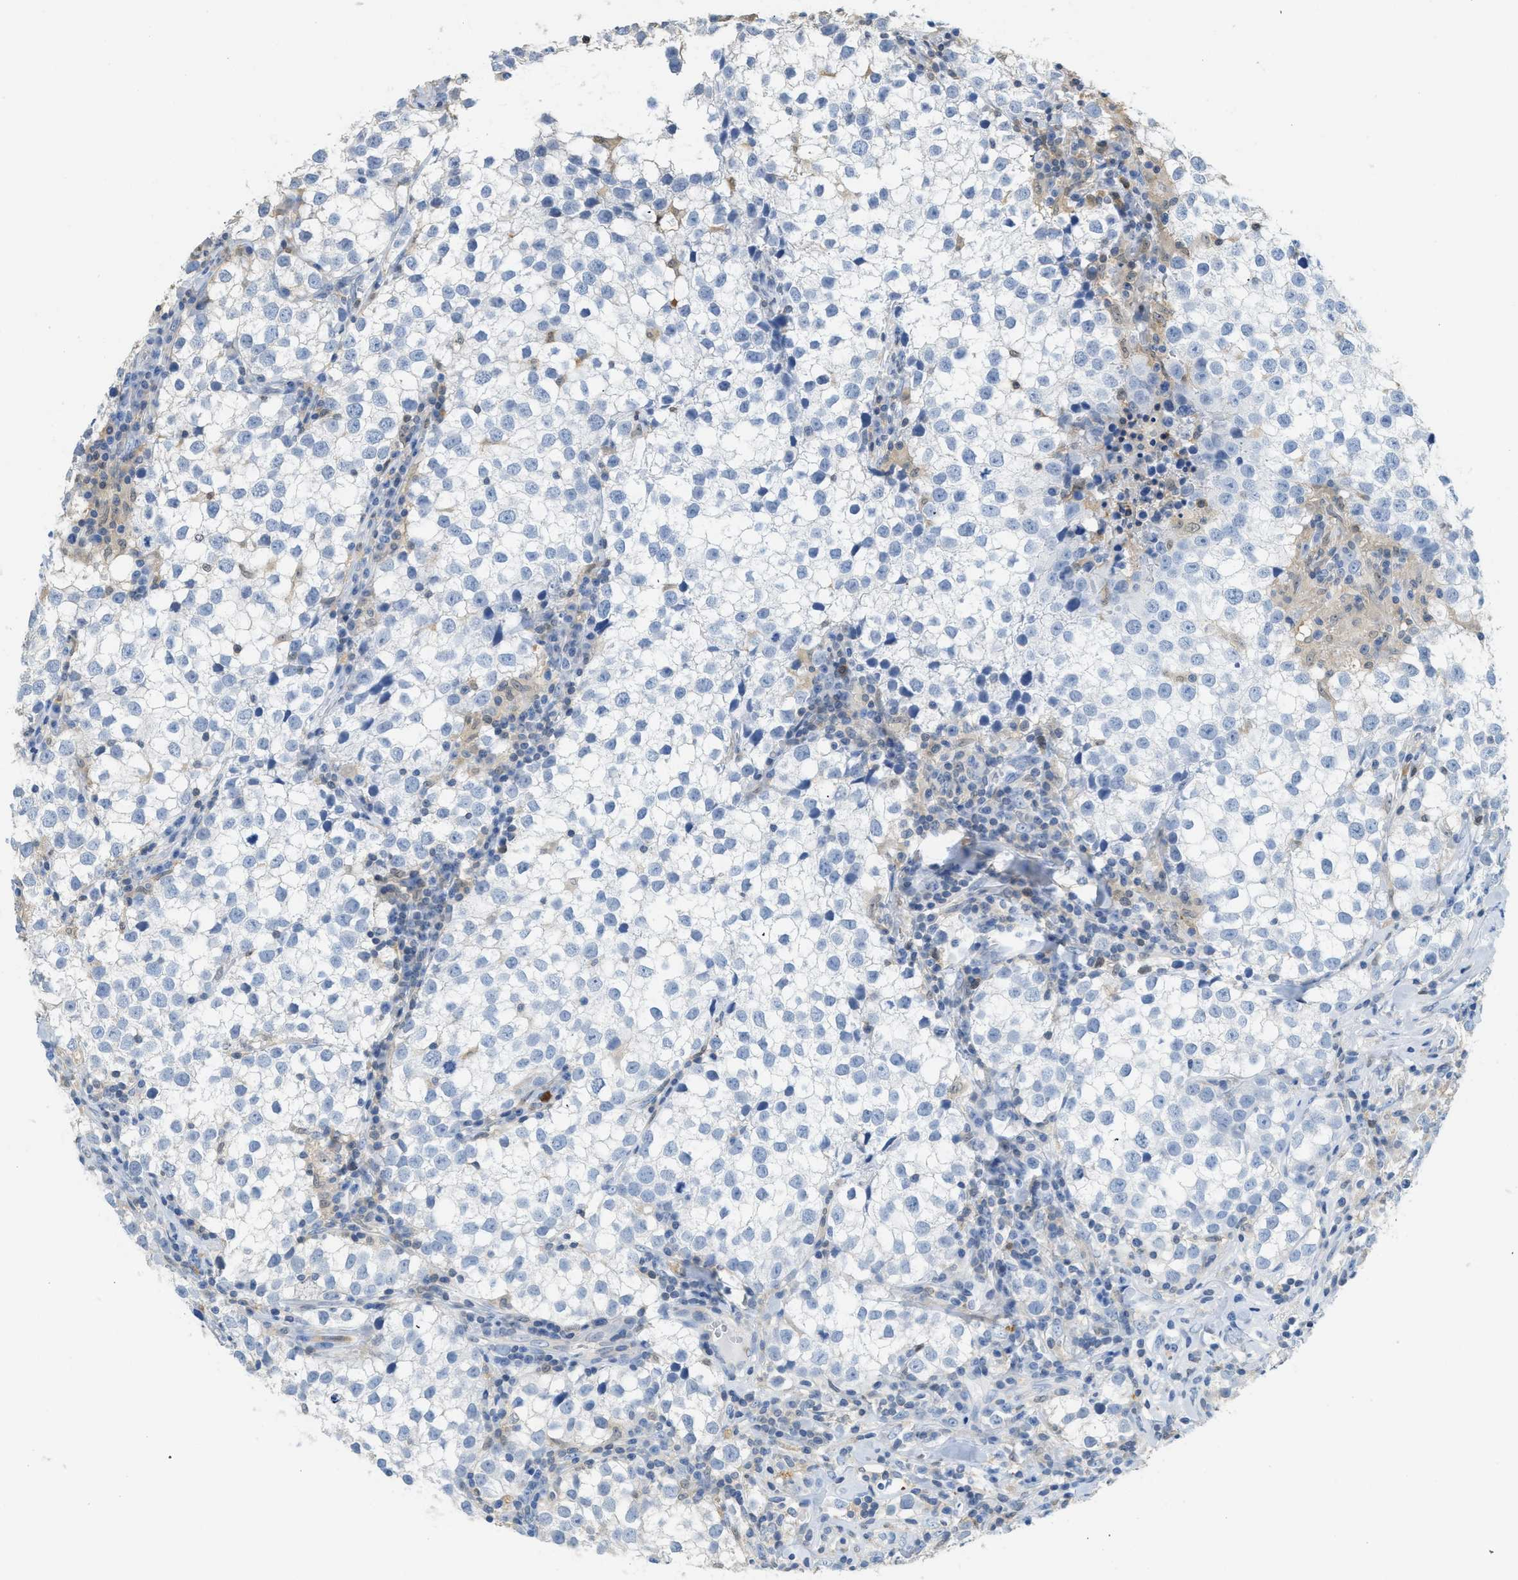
{"staining": {"intensity": "negative", "quantity": "none", "location": "none"}, "tissue": "testis cancer", "cell_type": "Tumor cells", "image_type": "cancer", "snomed": [{"axis": "morphology", "description": "Seminoma, NOS"}, {"axis": "morphology", "description": "Carcinoma, Embryonal, NOS"}, {"axis": "topography", "description": "Testis"}], "caption": "An IHC histopathology image of testis embryonal carcinoma is shown. There is no staining in tumor cells of testis embryonal carcinoma. (DAB (3,3'-diaminobenzidine) immunohistochemistry visualized using brightfield microscopy, high magnification).", "gene": "SERPINB1", "patient": {"sex": "male", "age": 36}}